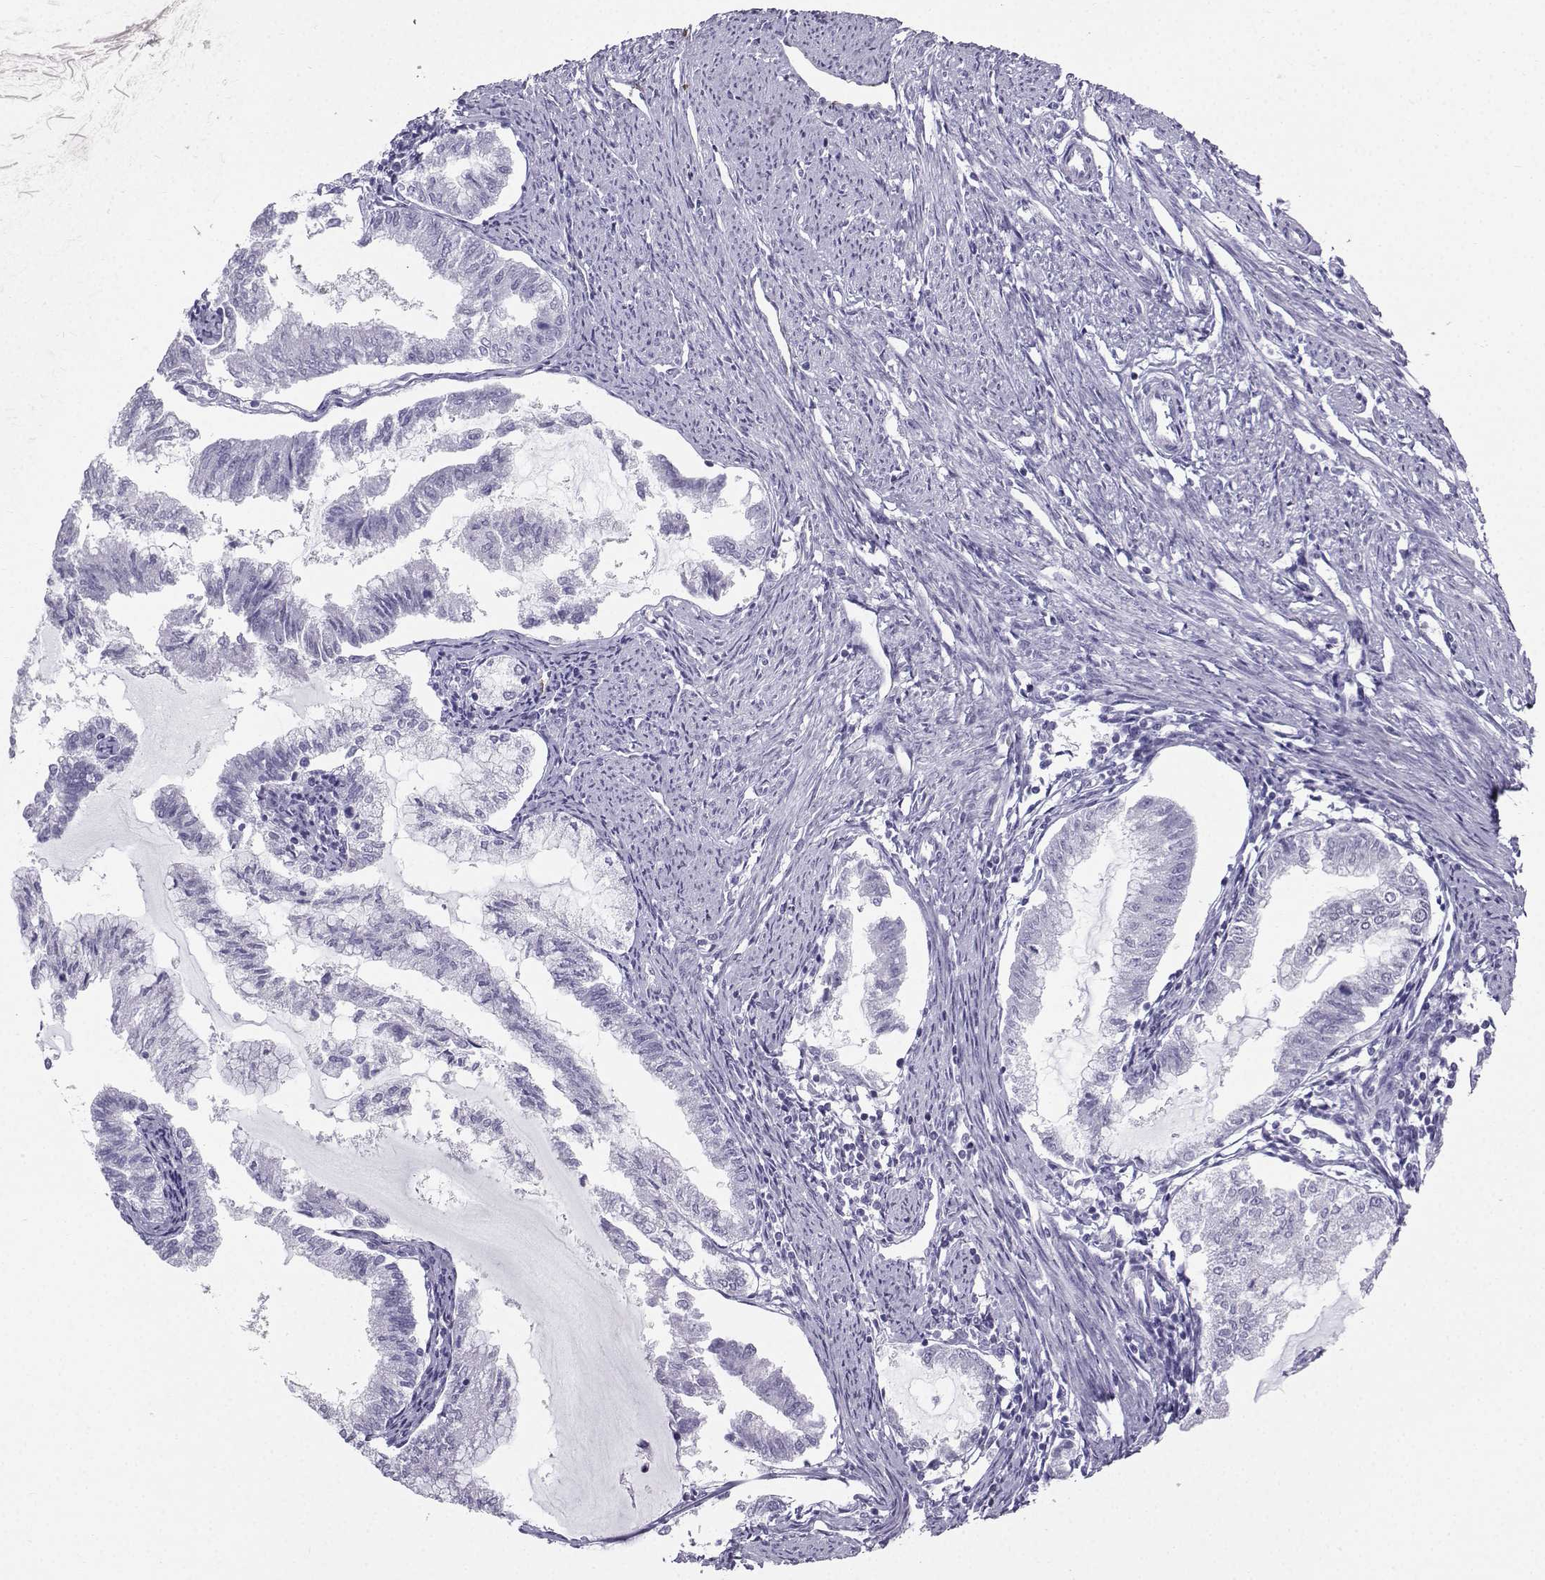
{"staining": {"intensity": "negative", "quantity": "none", "location": "none"}, "tissue": "endometrial cancer", "cell_type": "Tumor cells", "image_type": "cancer", "snomed": [{"axis": "morphology", "description": "Adenocarcinoma, NOS"}, {"axis": "topography", "description": "Endometrium"}], "caption": "Photomicrograph shows no protein positivity in tumor cells of endometrial adenocarcinoma tissue. The staining is performed using DAB brown chromogen with nuclei counter-stained in using hematoxylin.", "gene": "IQCD", "patient": {"sex": "female", "age": 79}}